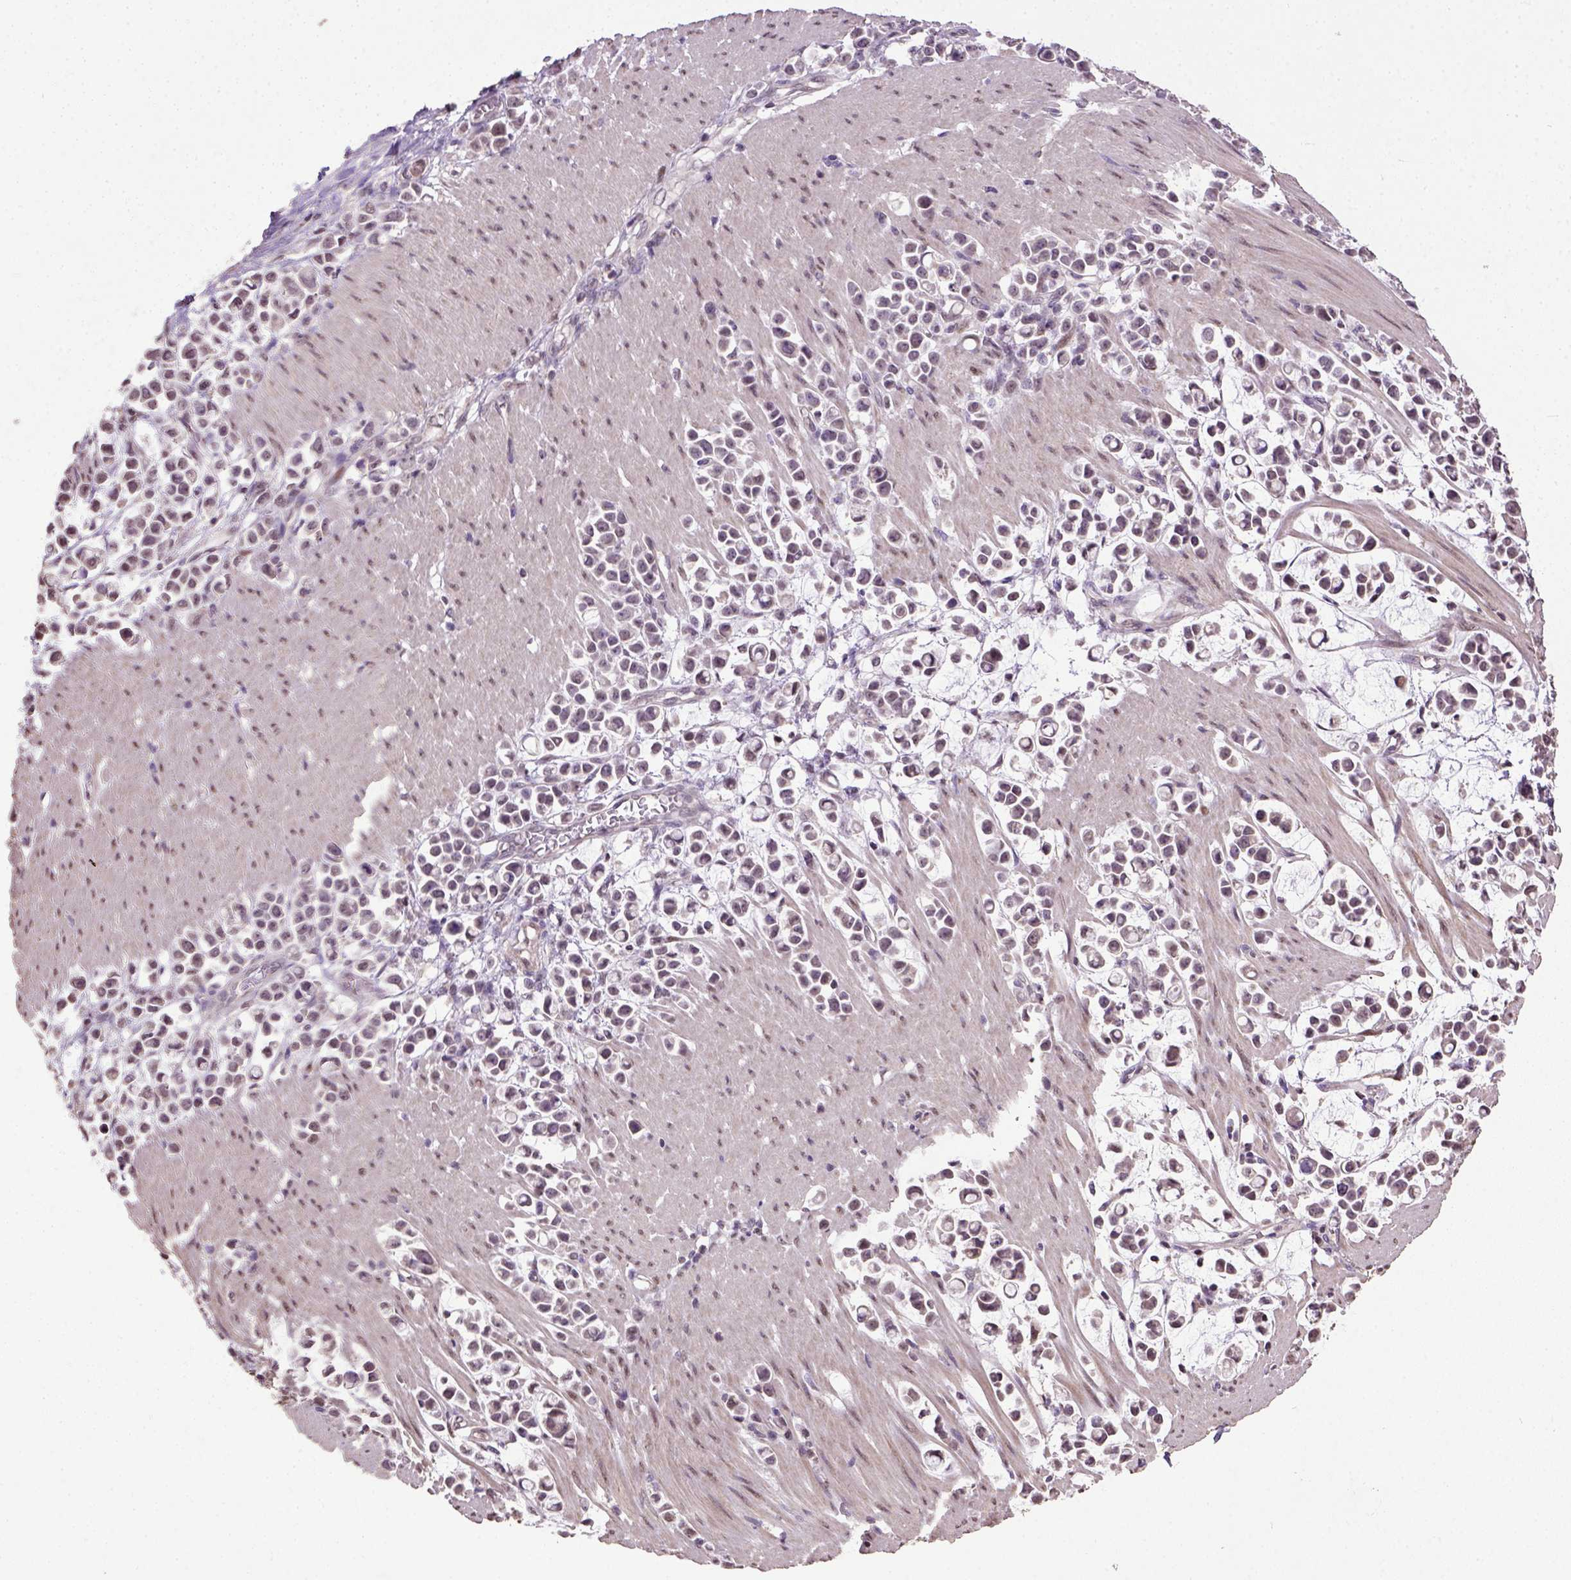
{"staining": {"intensity": "moderate", "quantity": "<25%", "location": "nuclear"}, "tissue": "stomach cancer", "cell_type": "Tumor cells", "image_type": "cancer", "snomed": [{"axis": "morphology", "description": "Adenocarcinoma, NOS"}, {"axis": "topography", "description": "Stomach"}], "caption": "This photomicrograph shows immunohistochemistry staining of human stomach cancer (adenocarcinoma), with low moderate nuclear expression in about <25% of tumor cells.", "gene": "UBA3", "patient": {"sex": "male", "age": 82}}